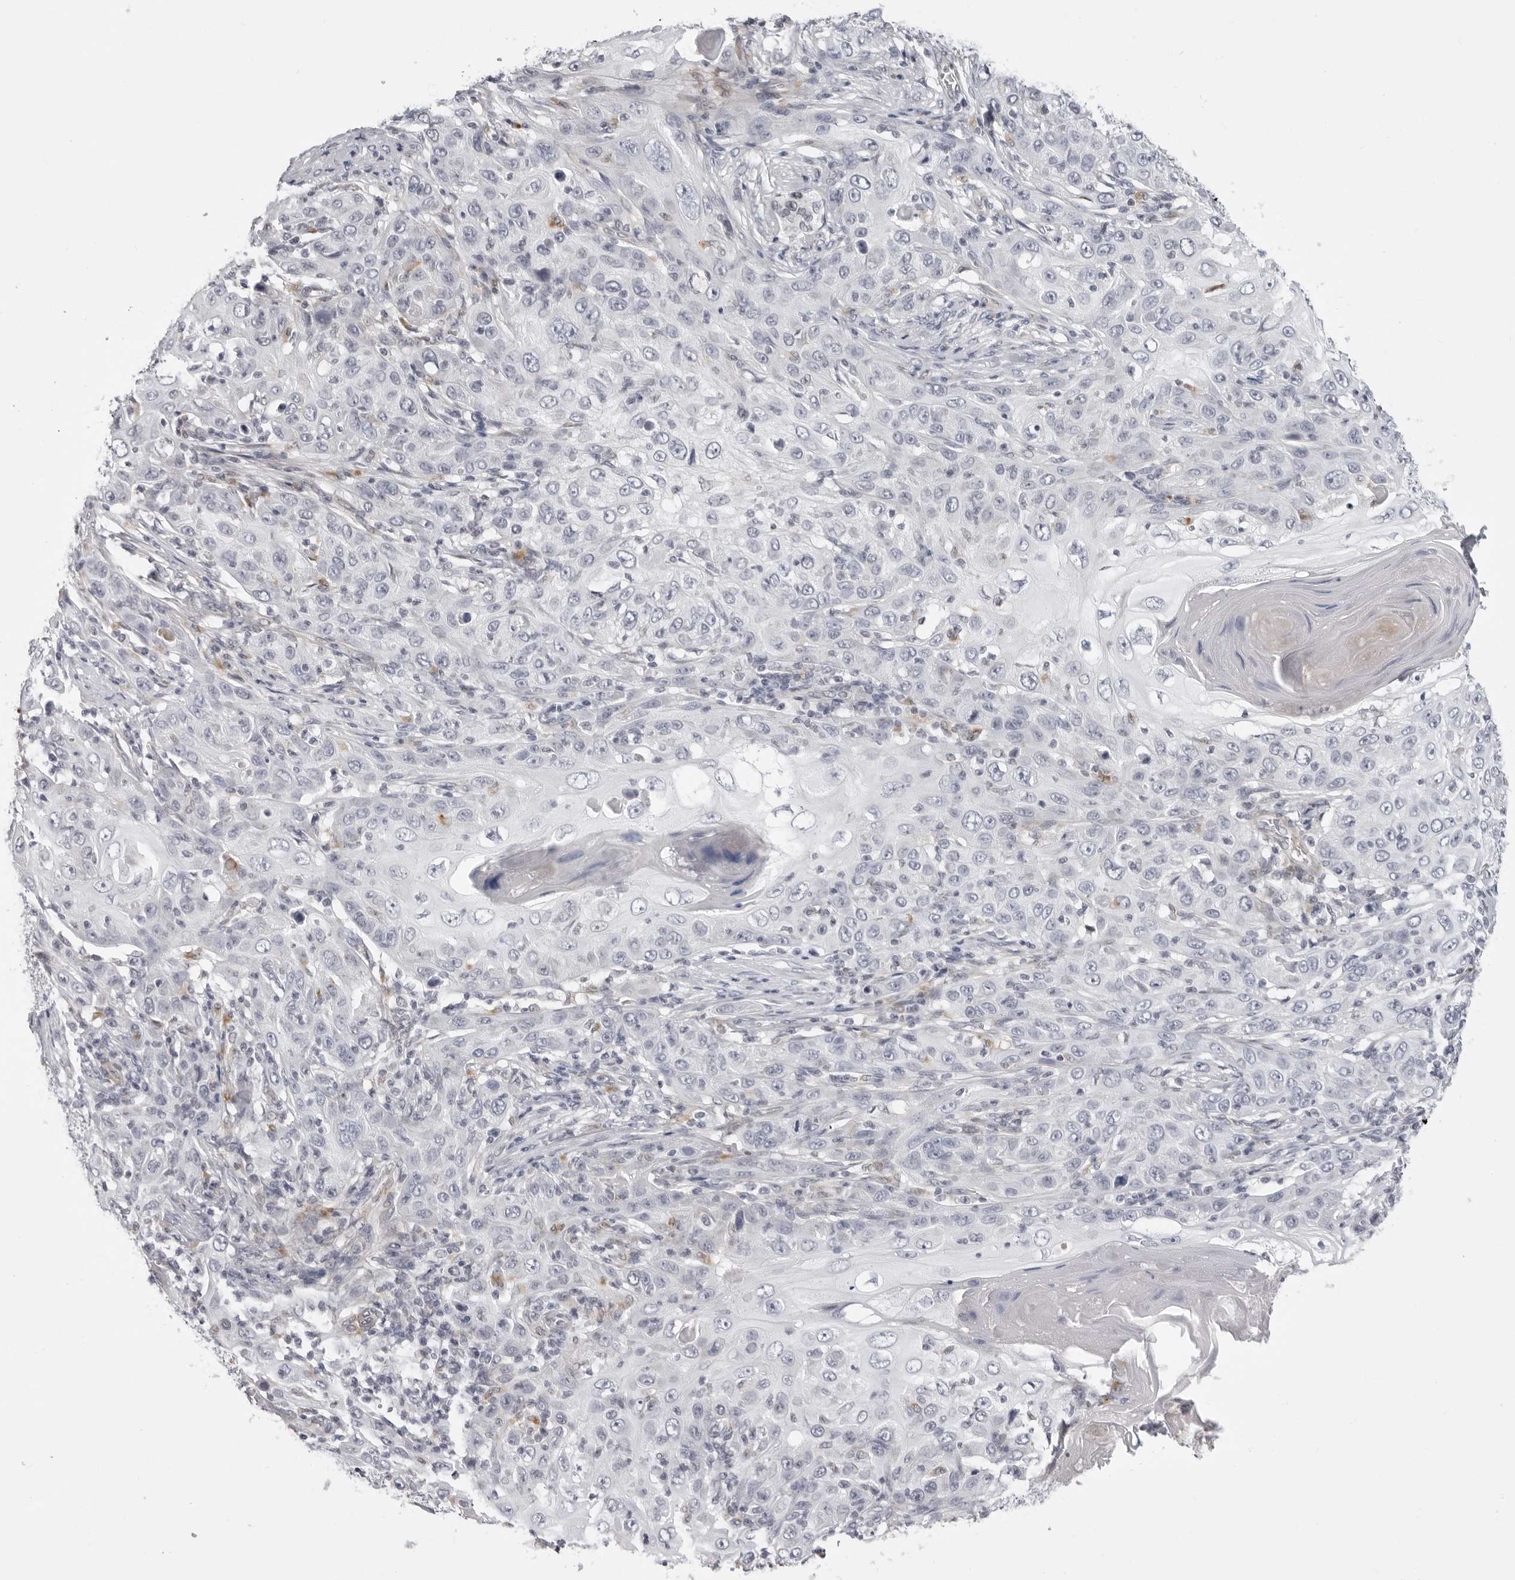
{"staining": {"intensity": "negative", "quantity": "none", "location": "none"}, "tissue": "skin cancer", "cell_type": "Tumor cells", "image_type": "cancer", "snomed": [{"axis": "morphology", "description": "Squamous cell carcinoma, NOS"}, {"axis": "topography", "description": "Skin"}], "caption": "Skin squamous cell carcinoma was stained to show a protein in brown. There is no significant expression in tumor cells. Nuclei are stained in blue.", "gene": "SUGCT", "patient": {"sex": "female", "age": 88}}